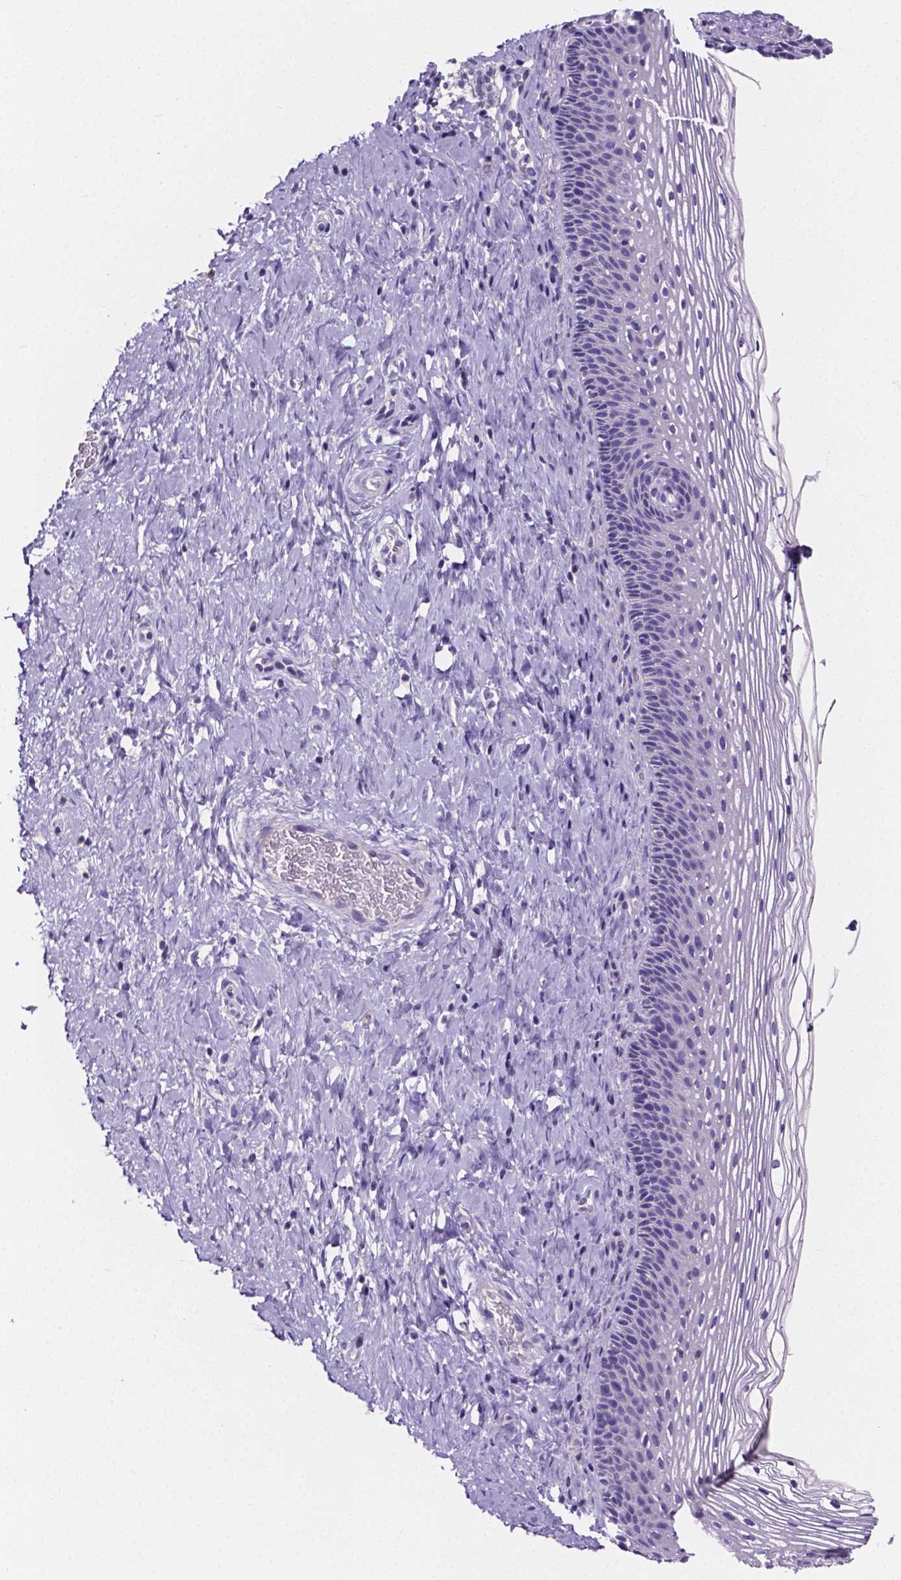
{"staining": {"intensity": "negative", "quantity": "none", "location": "none"}, "tissue": "cervix", "cell_type": "Glandular cells", "image_type": "normal", "snomed": [{"axis": "morphology", "description": "Normal tissue, NOS"}, {"axis": "topography", "description": "Cervix"}], "caption": "This image is of normal cervix stained with immunohistochemistry to label a protein in brown with the nuclei are counter-stained blue. There is no positivity in glandular cells.", "gene": "NRGN", "patient": {"sex": "female", "age": 34}}